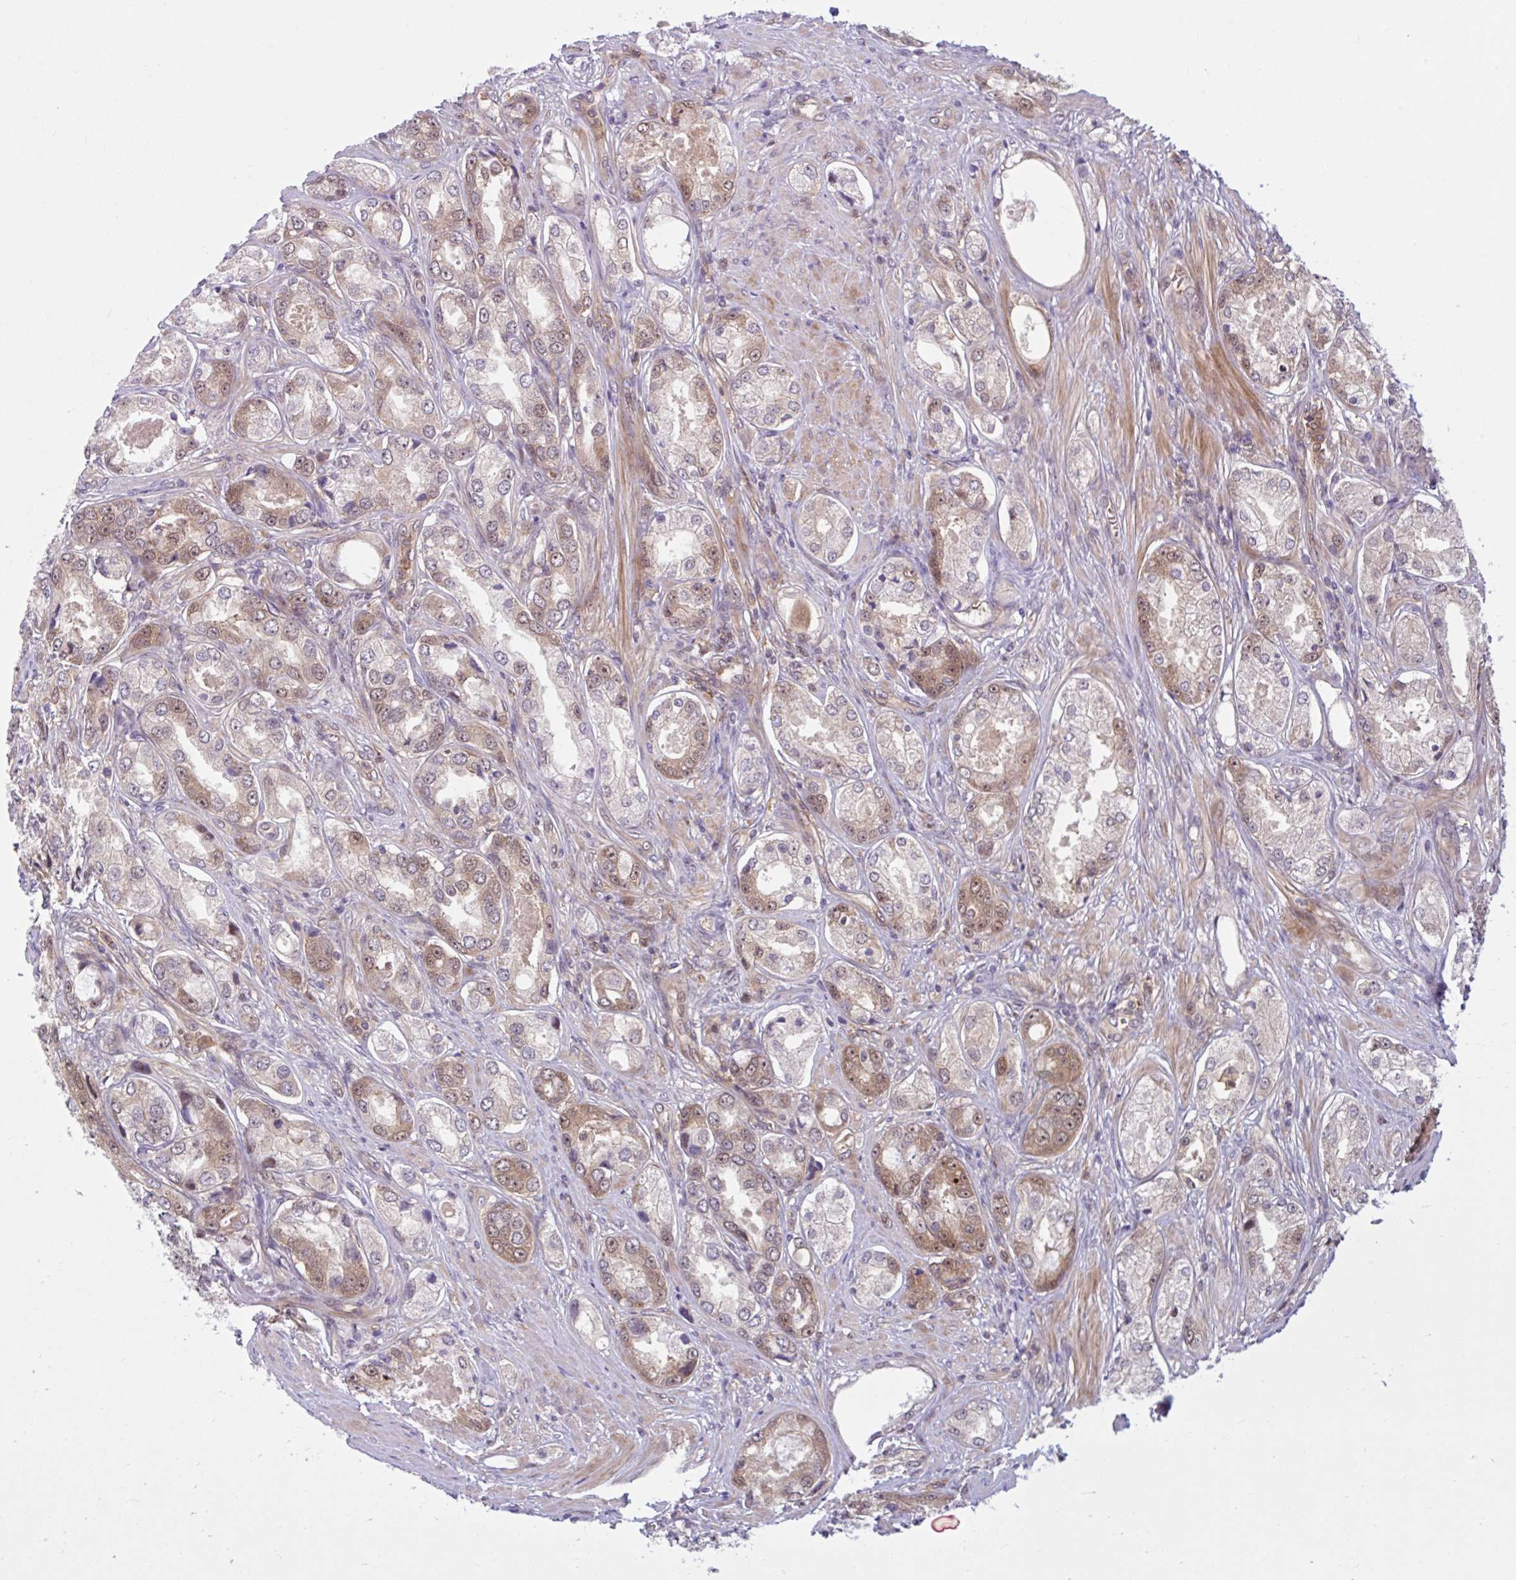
{"staining": {"intensity": "moderate", "quantity": "25%-75%", "location": "cytoplasmic/membranous,nuclear"}, "tissue": "prostate cancer", "cell_type": "Tumor cells", "image_type": "cancer", "snomed": [{"axis": "morphology", "description": "Adenocarcinoma, Low grade"}, {"axis": "topography", "description": "Prostate"}], "caption": "There is medium levels of moderate cytoplasmic/membranous and nuclear positivity in tumor cells of prostate adenocarcinoma (low-grade), as demonstrated by immunohistochemical staining (brown color).", "gene": "HMBS", "patient": {"sex": "male", "age": 68}}